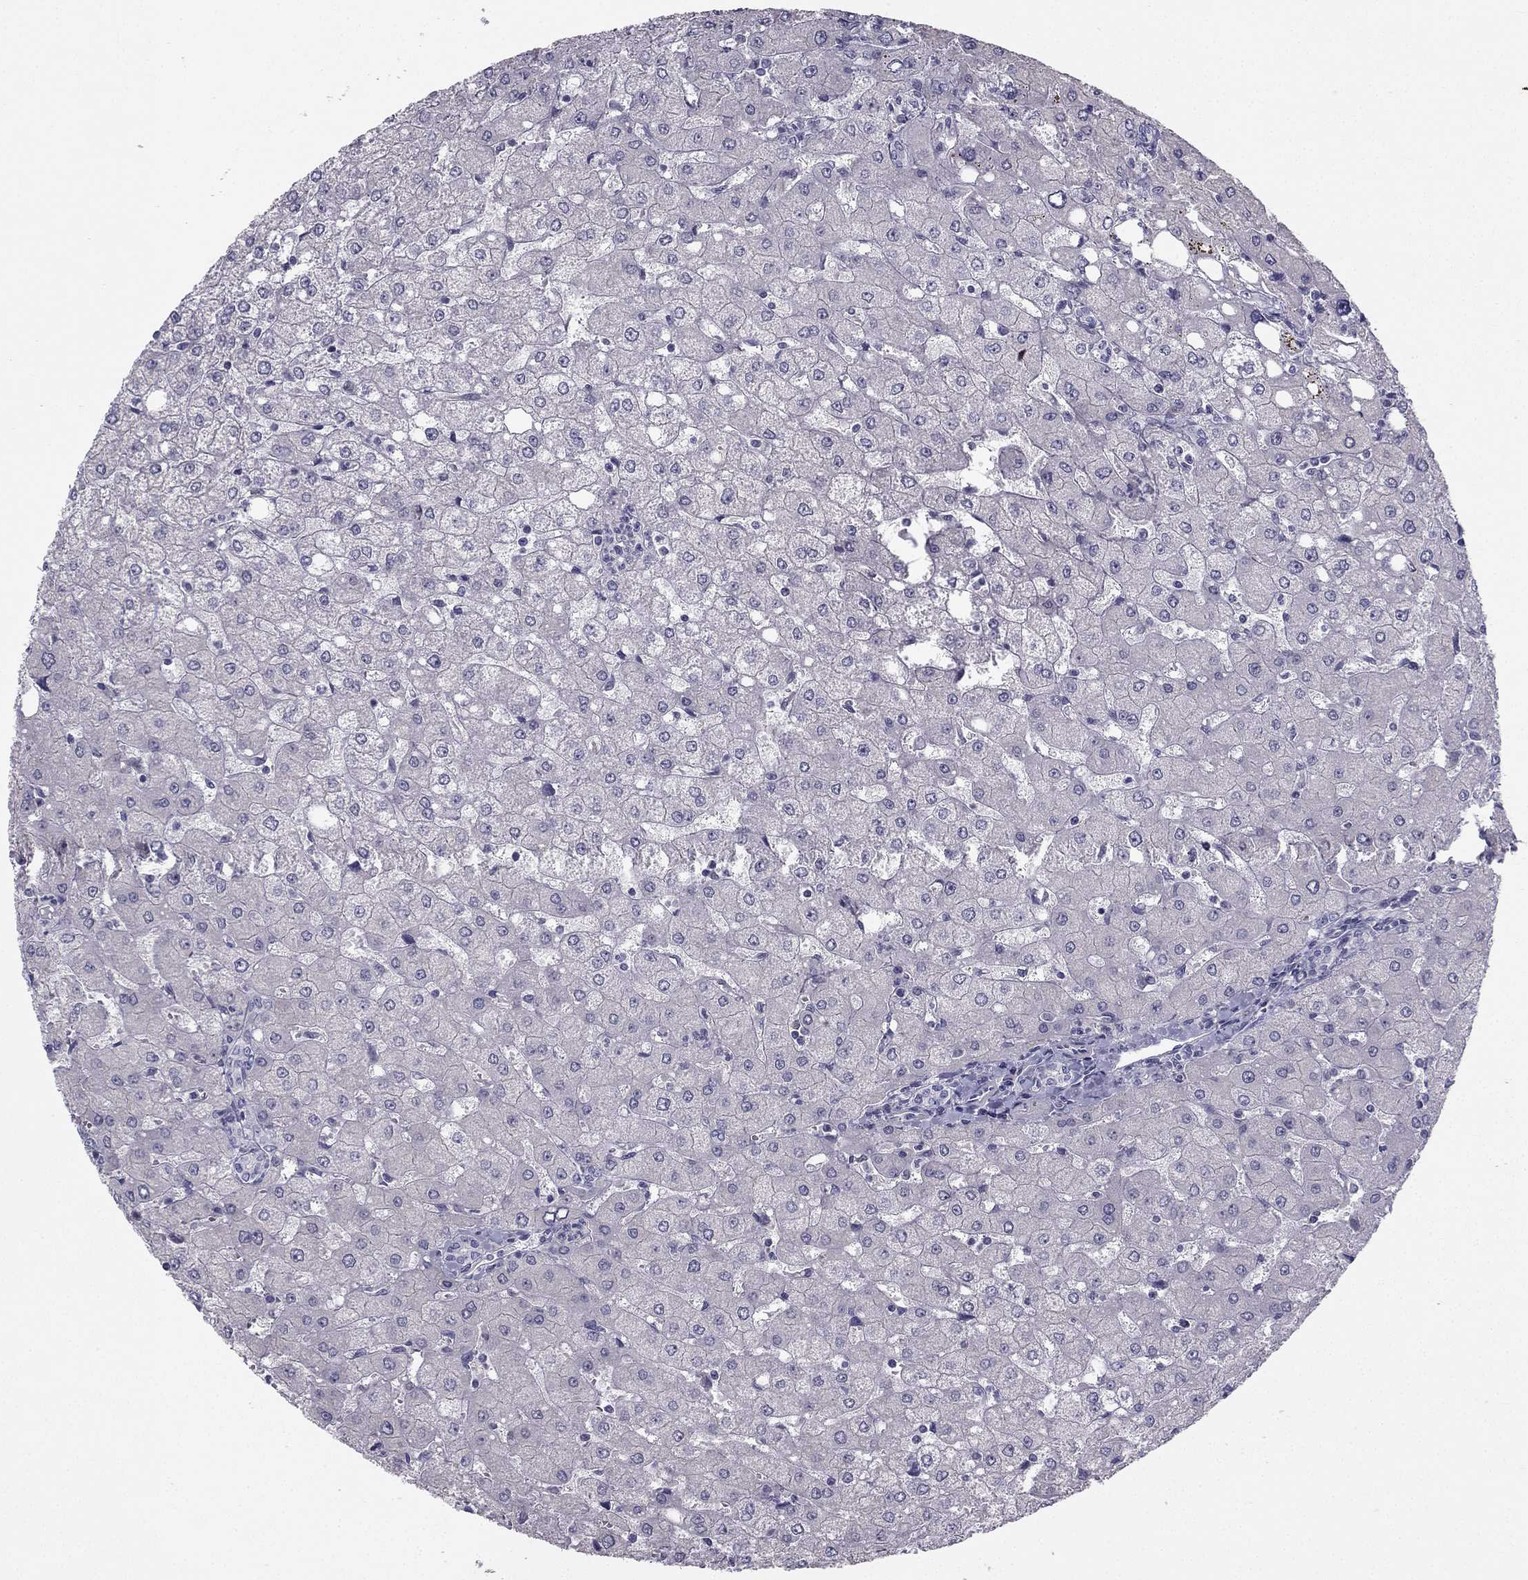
{"staining": {"intensity": "negative", "quantity": "none", "location": "none"}, "tissue": "liver", "cell_type": "Cholangiocytes", "image_type": "normal", "snomed": [{"axis": "morphology", "description": "Normal tissue, NOS"}, {"axis": "topography", "description": "Liver"}], "caption": "Immunohistochemical staining of unremarkable liver shows no significant staining in cholangiocytes.", "gene": "TRPS1", "patient": {"sex": "female", "age": 53}}